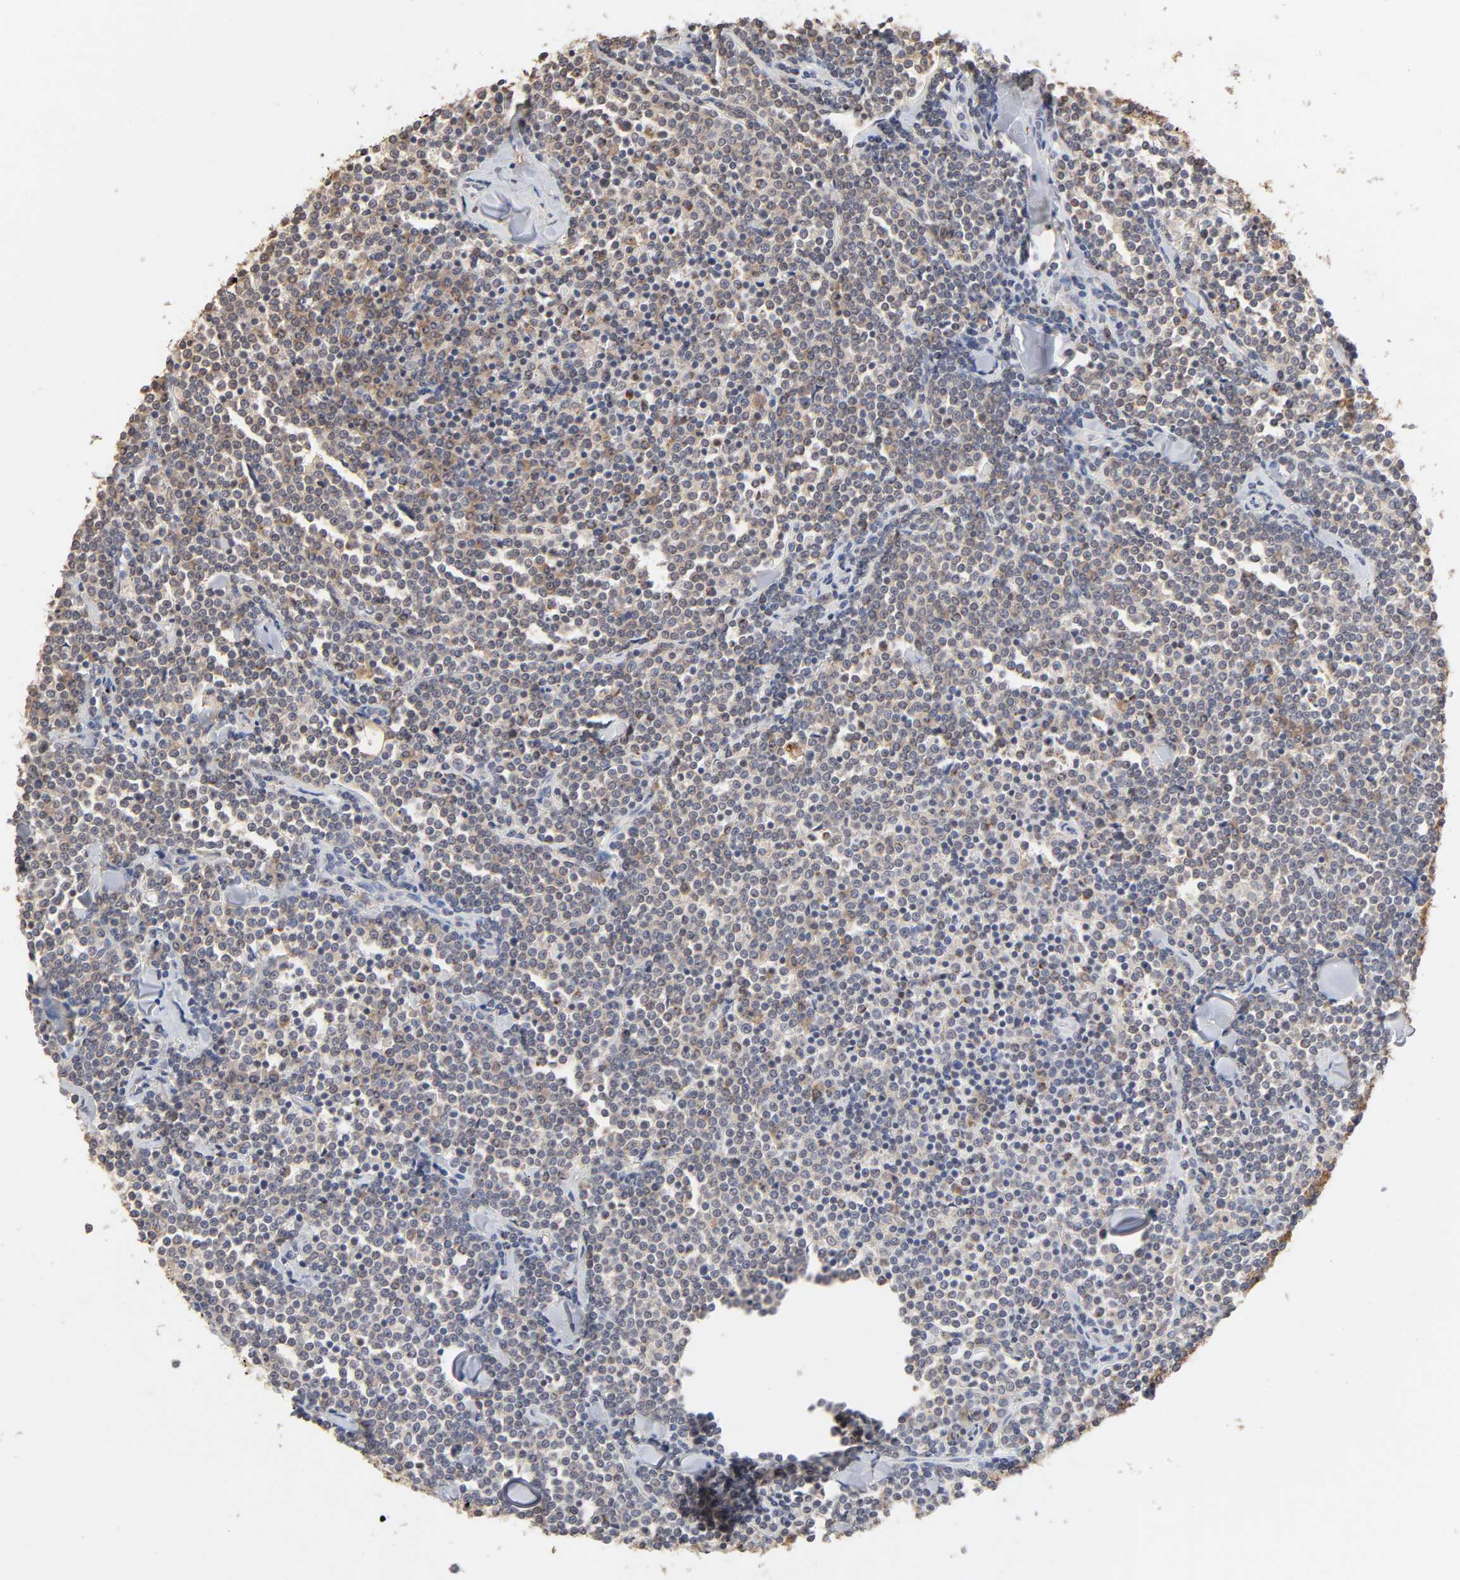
{"staining": {"intensity": "moderate", "quantity": "25%-75%", "location": "cytoplasmic/membranous"}, "tissue": "lymphoma", "cell_type": "Tumor cells", "image_type": "cancer", "snomed": [{"axis": "morphology", "description": "Malignant lymphoma, non-Hodgkin's type, Low grade"}, {"axis": "topography", "description": "Soft tissue"}], "caption": "A brown stain highlights moderate cytoplasmic/membranous staining of a protein in human low-grade malignant lymphoma, non-Hodgkin's type tumor cells. The protein of interest is stained brown, and the nuclei are stained in blue (DAB IHC with brightfield microscopy, high magnification).", "gene": "CYCS", "patient": {"sex": "male", "age": 92}}